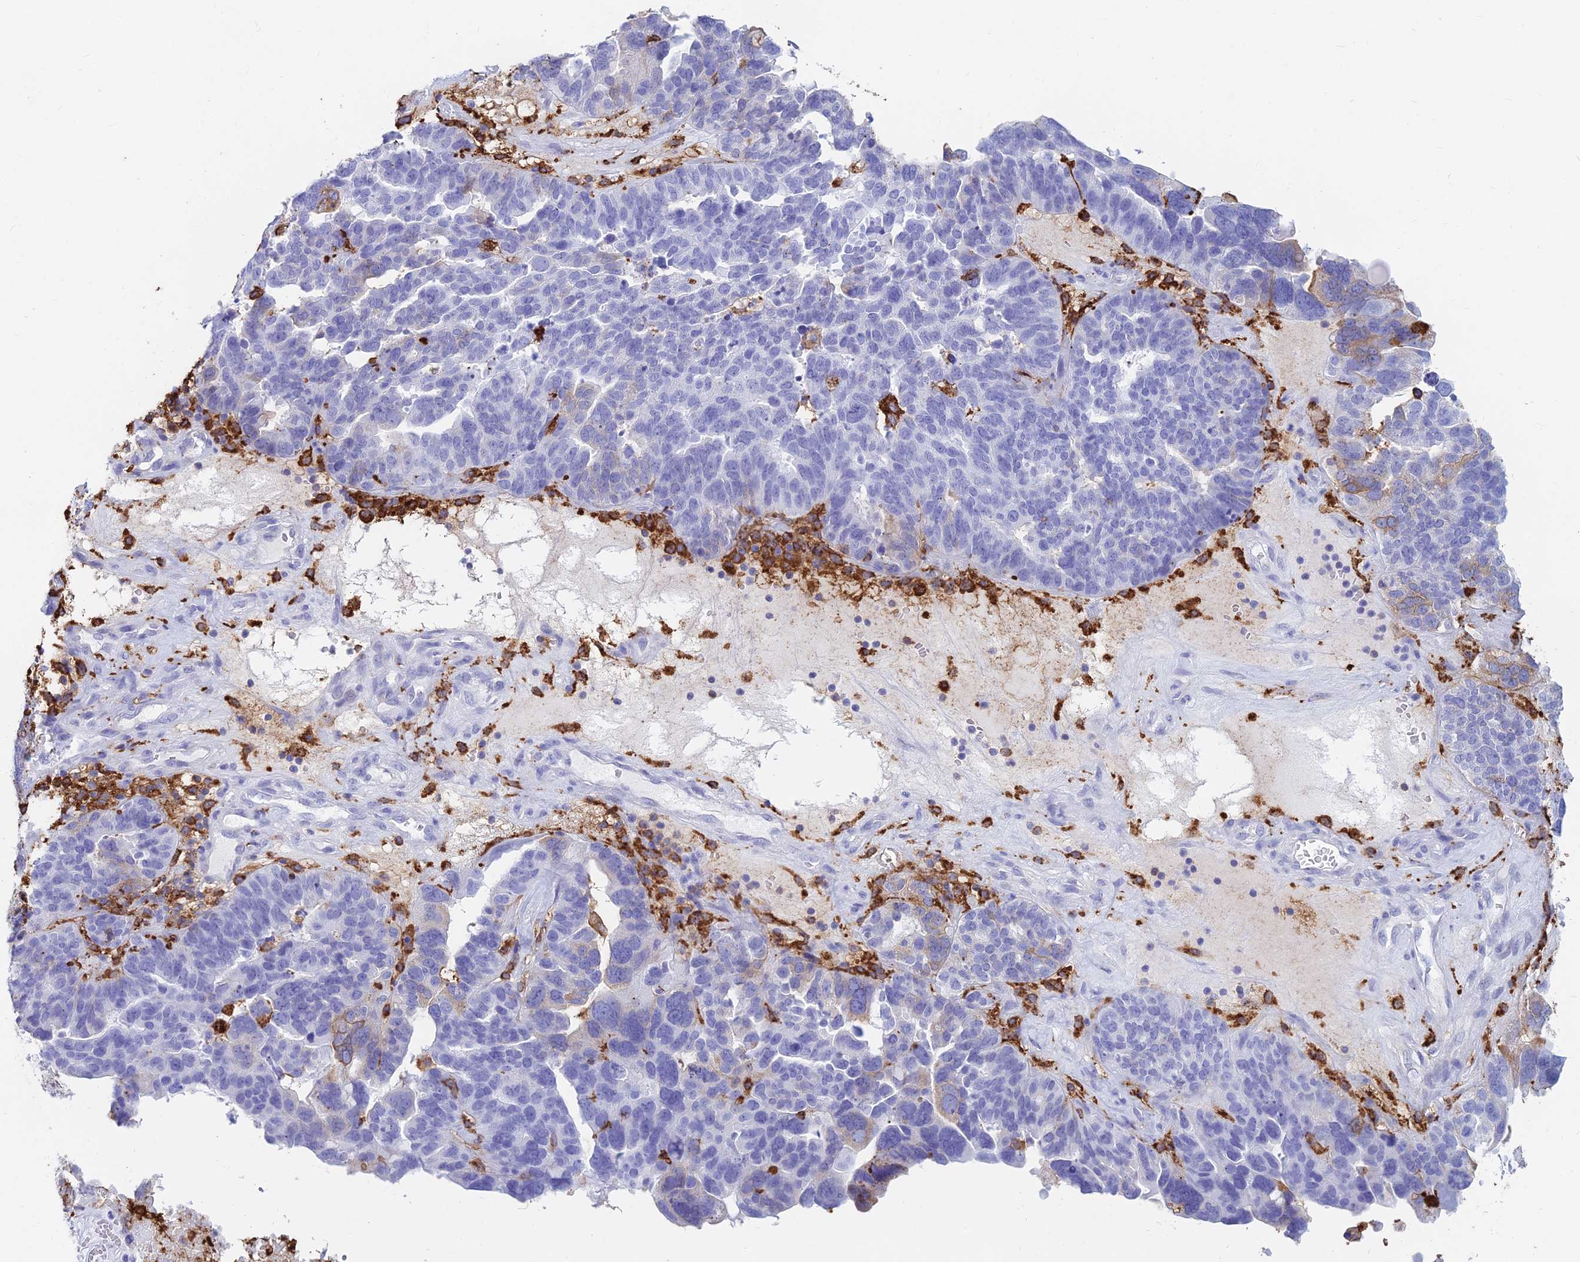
{"staining": {"intensity": "weak", "quantity": "<25%", "location": "cytoplasmic/membranous"}, "tissue": "ovarian cancer", "cell_type": "Tumor cells", "image_type": "cancer", "snomed": [{"axis": "morphology", "description": "Cystadenocarcinoma, serous, NOS"}, {"axis": "topography", "description": "Ovary"}], "caption": "Immunohistochemistry histopathology image of human serous cystadenocarcinoma (ovarian) stained for a protein (brown), which shows no staining in tumor cells. Brightfield microscopy of immunohistochemistry stained with DAB (brown) and hematoxylin (blue), captured at high magnification.", "gene": "HLA-DRB1", "patient": {"sex": "female", "age": 59}}